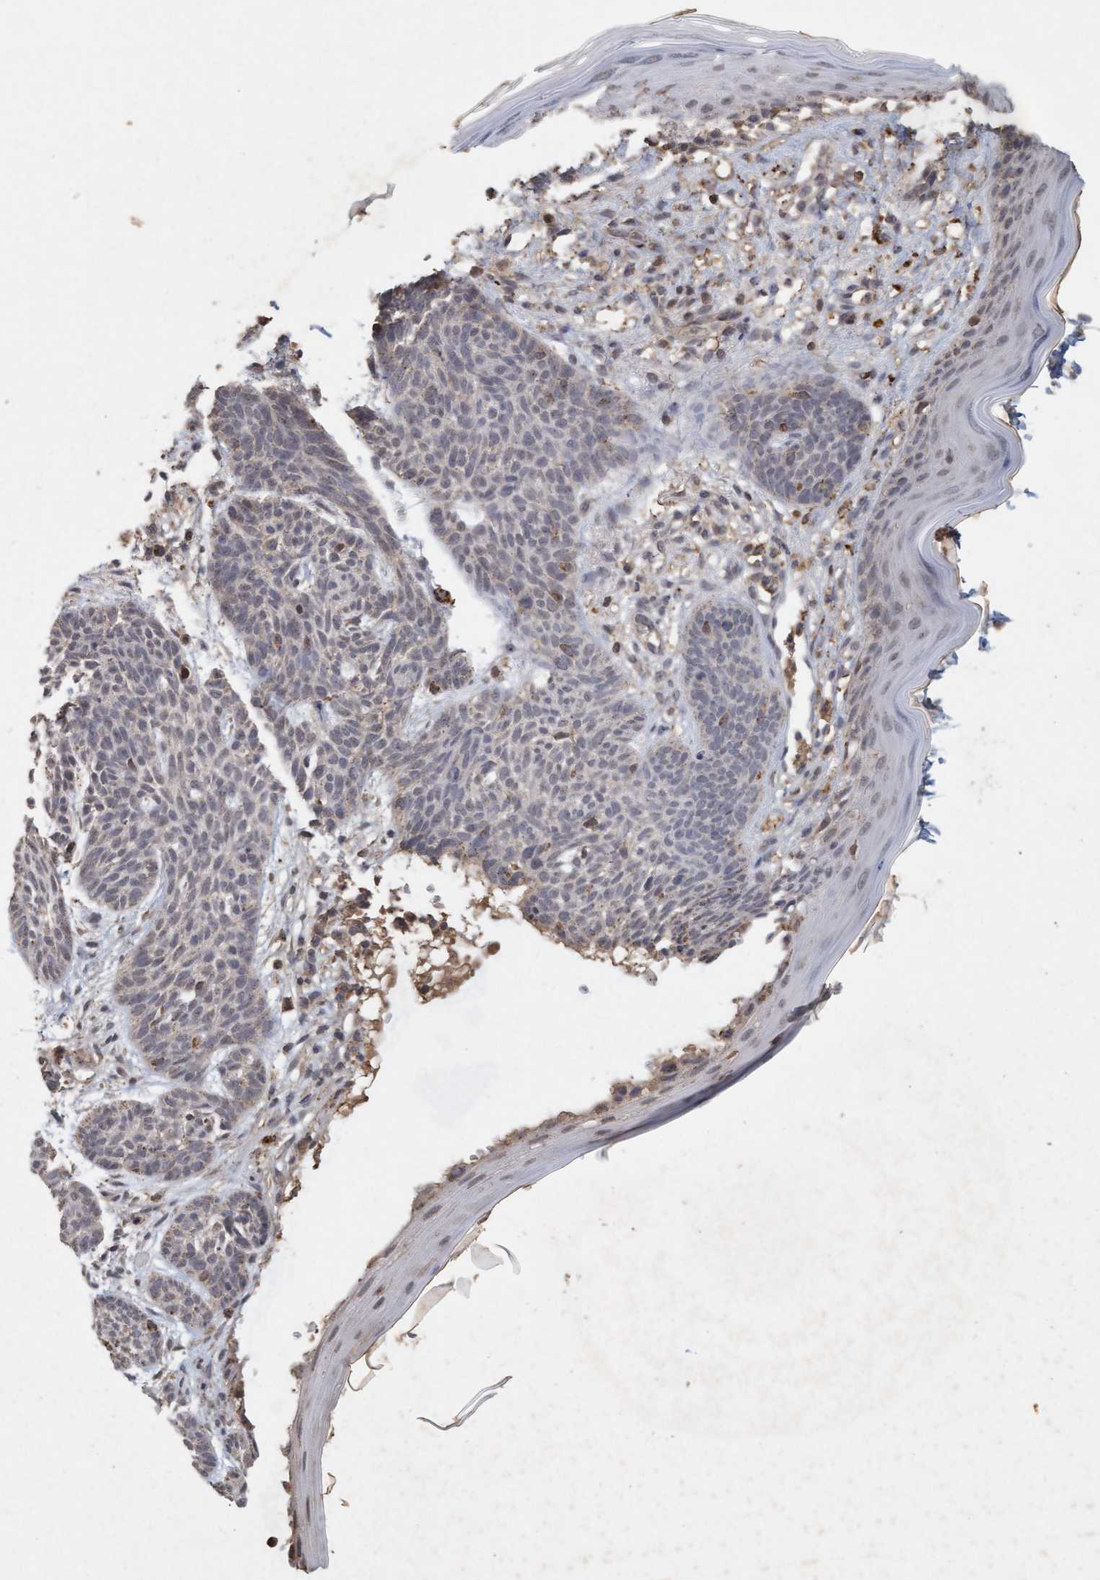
{"staining": {"intensity": "negative", "quantity": "none", "location": "none"}, "tissue": "skin cancer", "cell_type": "Tumor cells", "image_type": "cancer", "snomed": [{"axis": "morphology", "description": "Basal cell carcinoma"}, {"axis": "topography", "description": "Skin"}], "caption": "DAB (3,3'-diaminobenzidine) immunohistochemical staining of skin cancer reveals no significant staining in tumor cells. (Stains: DAB (3,3'-diaminobenzidine) IHC with hematoxylin counter stain, Microscopy: brightfield microscopy at high magnification).", "gene": "VSIG8", "patient": {"sex": "female", "age": 59}}